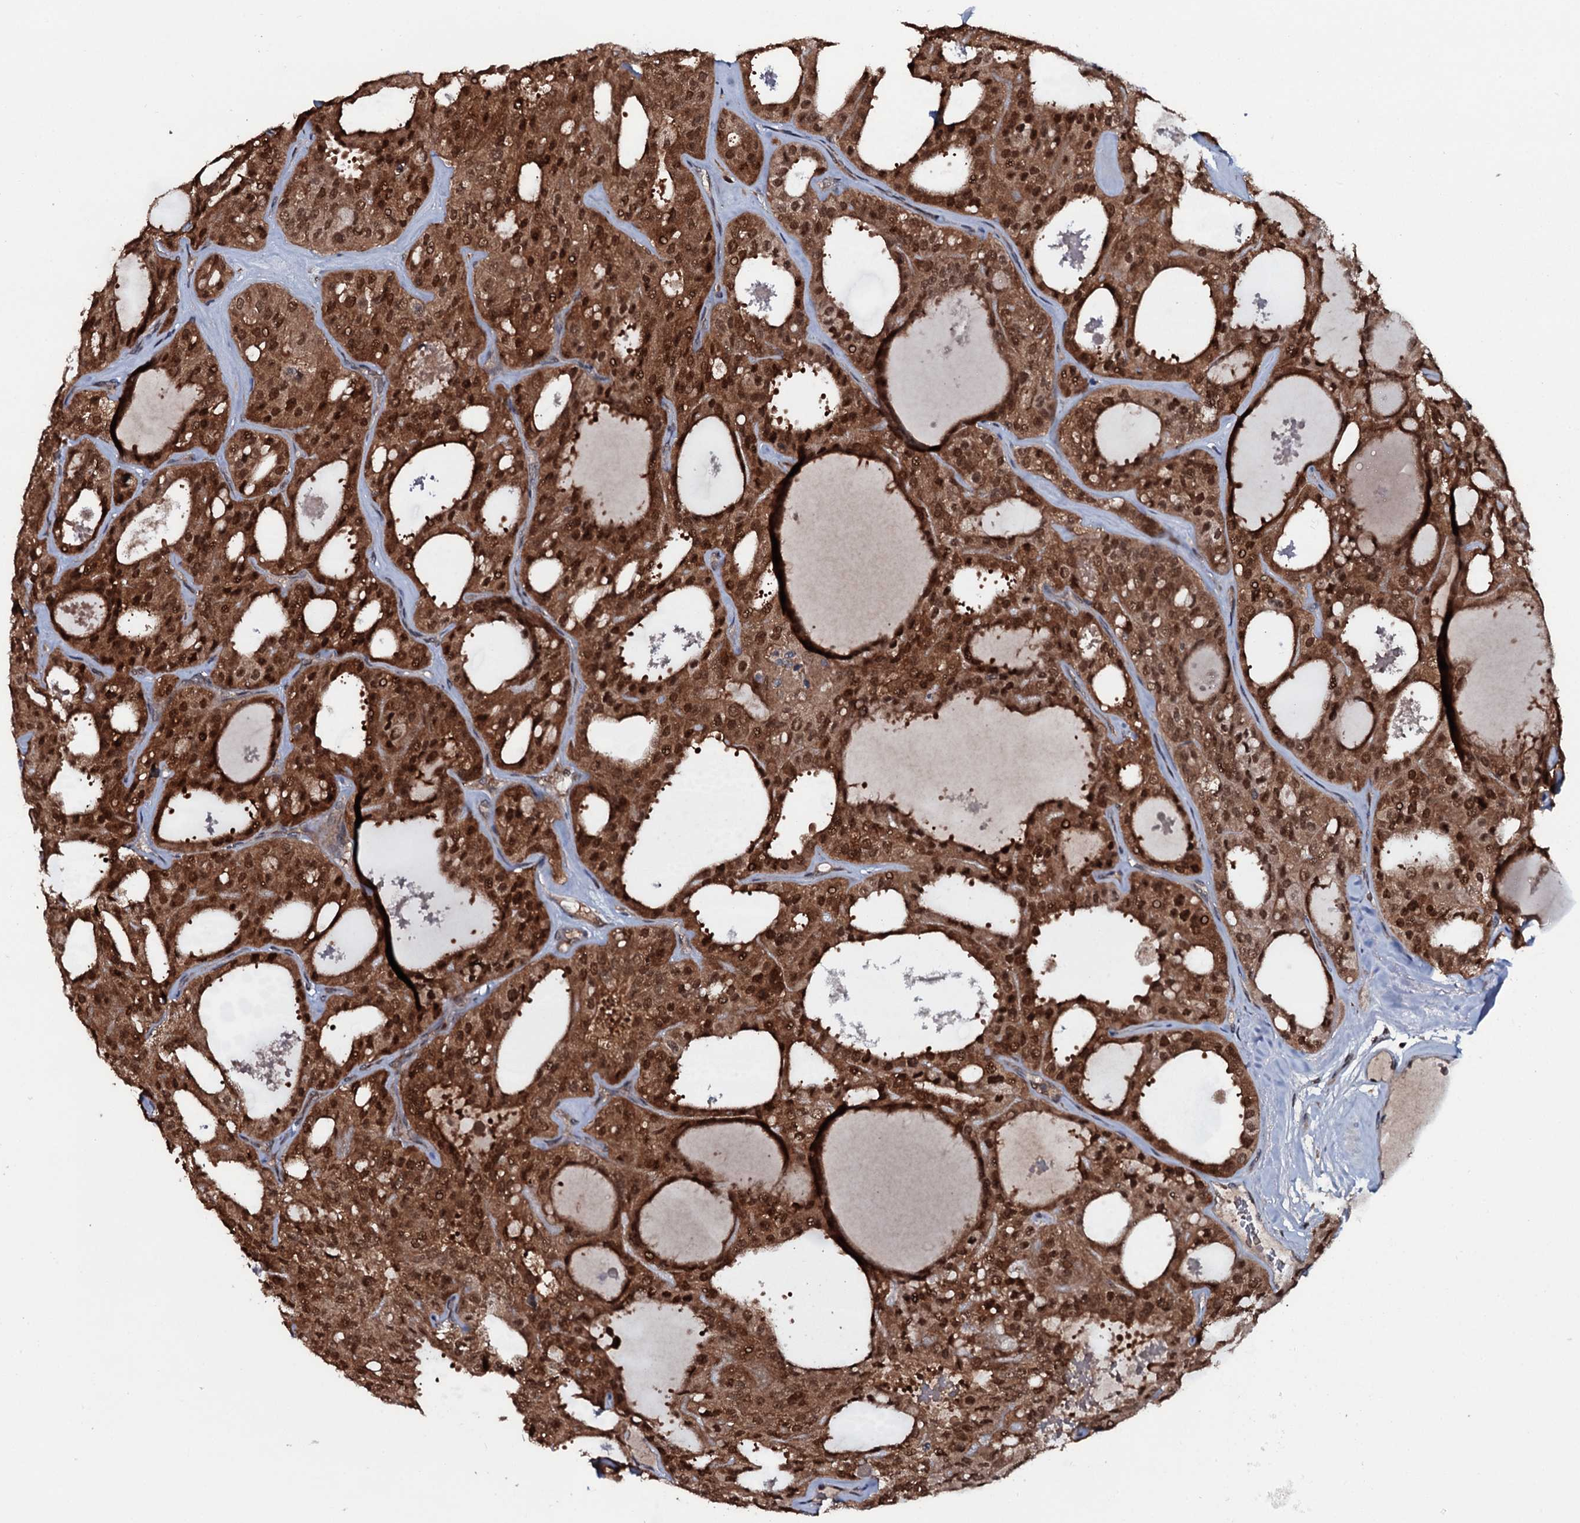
{"staining": {"intensity": "strong", "quantity": ">75%", "location": "cytoplasmic/membranous,nuclear"}, "tissue": "thyroid cancer", "cell_type": "Tumor cells", "image_type": "cancer", "snomed": [{"axis": "morphology", "description": "Follicular adenoma carcinoma, NOS"}, {"axis": "topography", "description": "Thyroid gland"}], "caption": "Thyroid follicular adenoma carcinoma was stained to show a protein in brown. There is high levels of strong cytoplasmic/membranous and nuclear staining in about >75% of tumor cells. The staining is performed using DAB (3,3'-diaminobenzidine) brown chromogen to label protein expression. The nuclei are counter-stained blue using hematoxylin.", "gene": "HDDC3", "patient": {"sex": "male", "age": 75}}